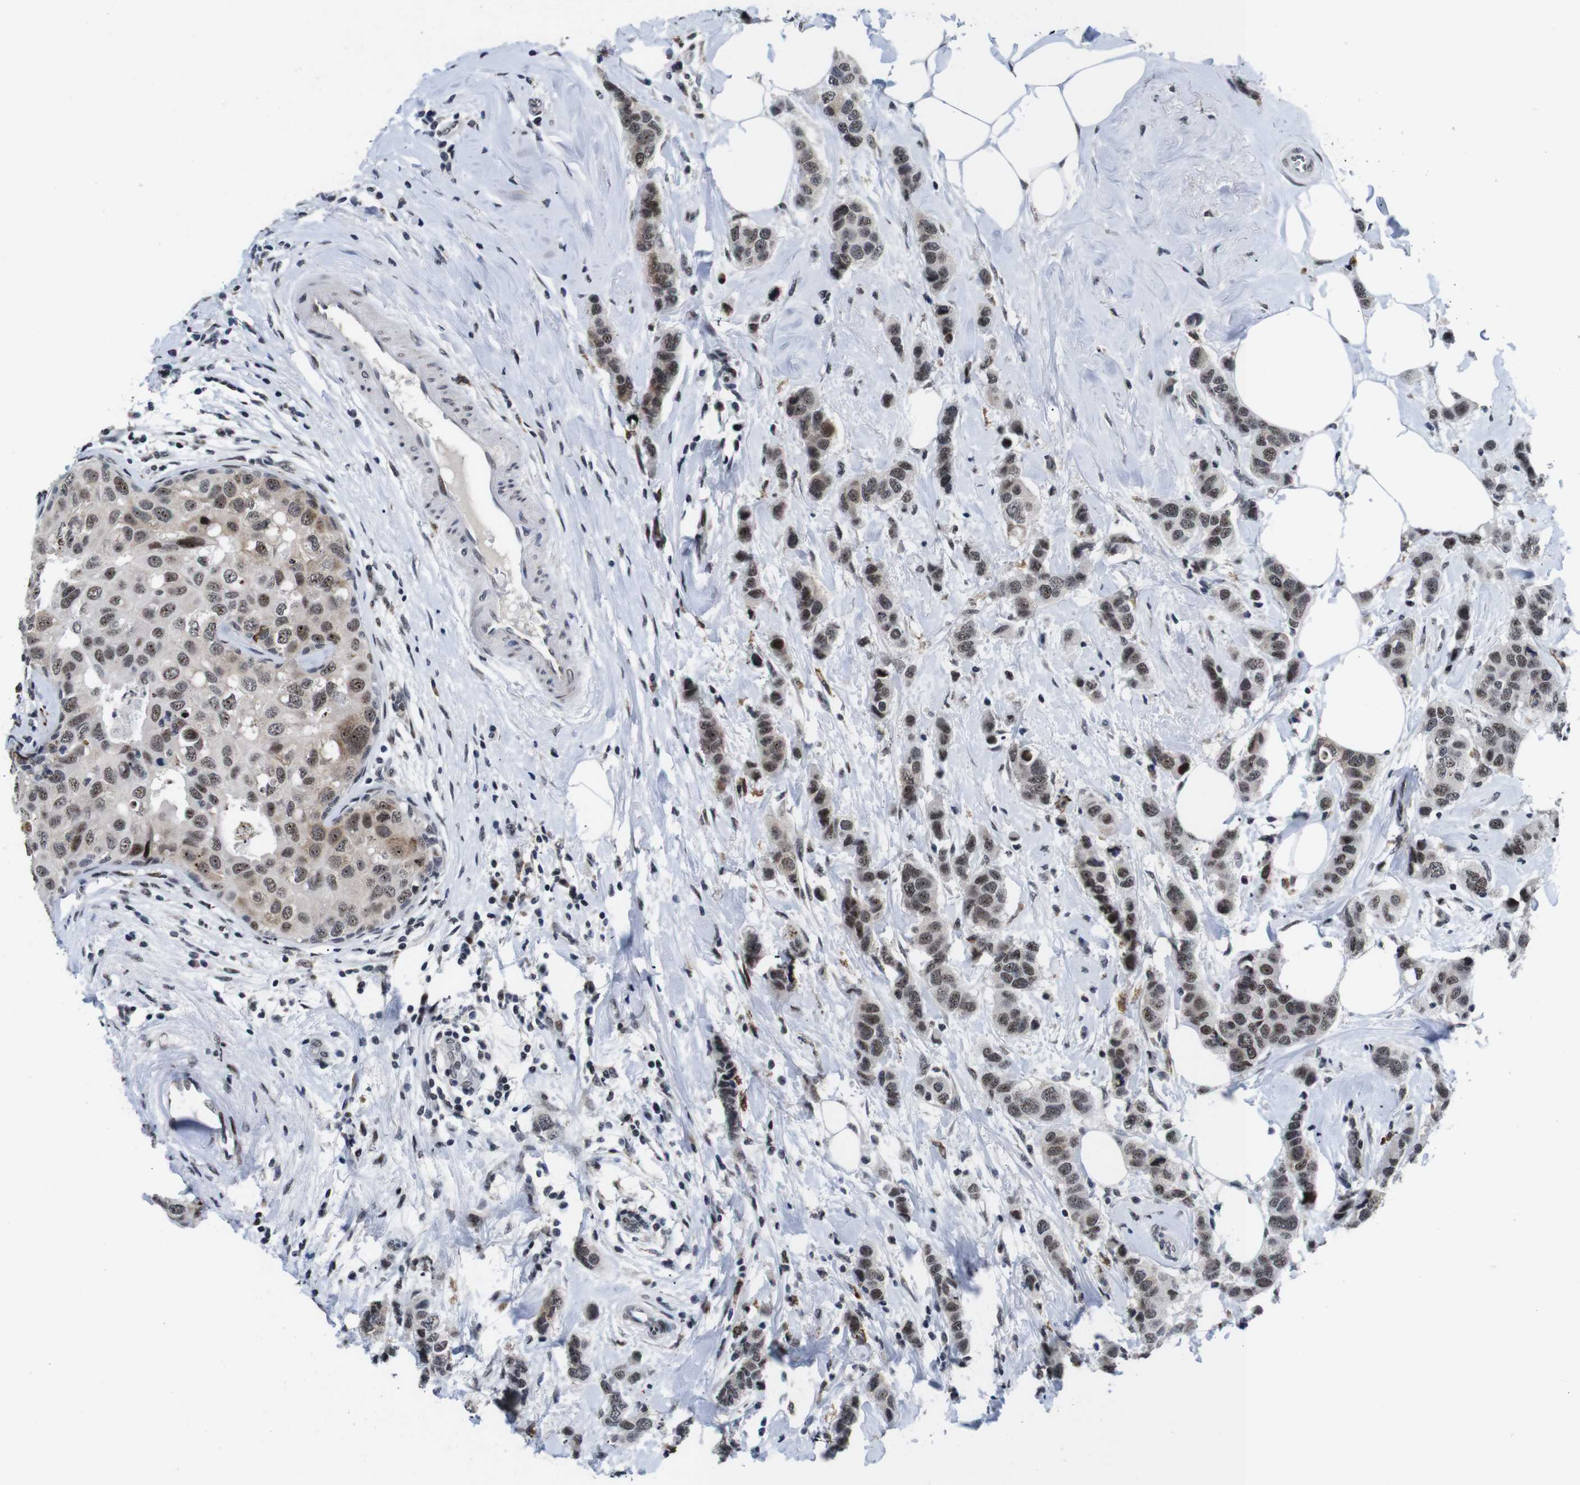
{"staining": {"intensity": "moderate", "quantity": ">75%", "location": "cytoplasmic/membranous,nuclear"}, "tissue": "breast cancer", "cell_type": "Tumor cells", "image_type": "cancer", "snomed": [{"axis": "morphology", "description": "Duct carcinoma"}, {"axis": "topography", "description": "Breast"}], "caption": "A photomicrograph of breast infiltrating ductal carcinoma stained for a protein shows moderate cytoplasmic/membranous and nuclear brown staining in tumor cells.", "gene": "EIF4G1", "patient": {"sex": "female", "age": 50}}